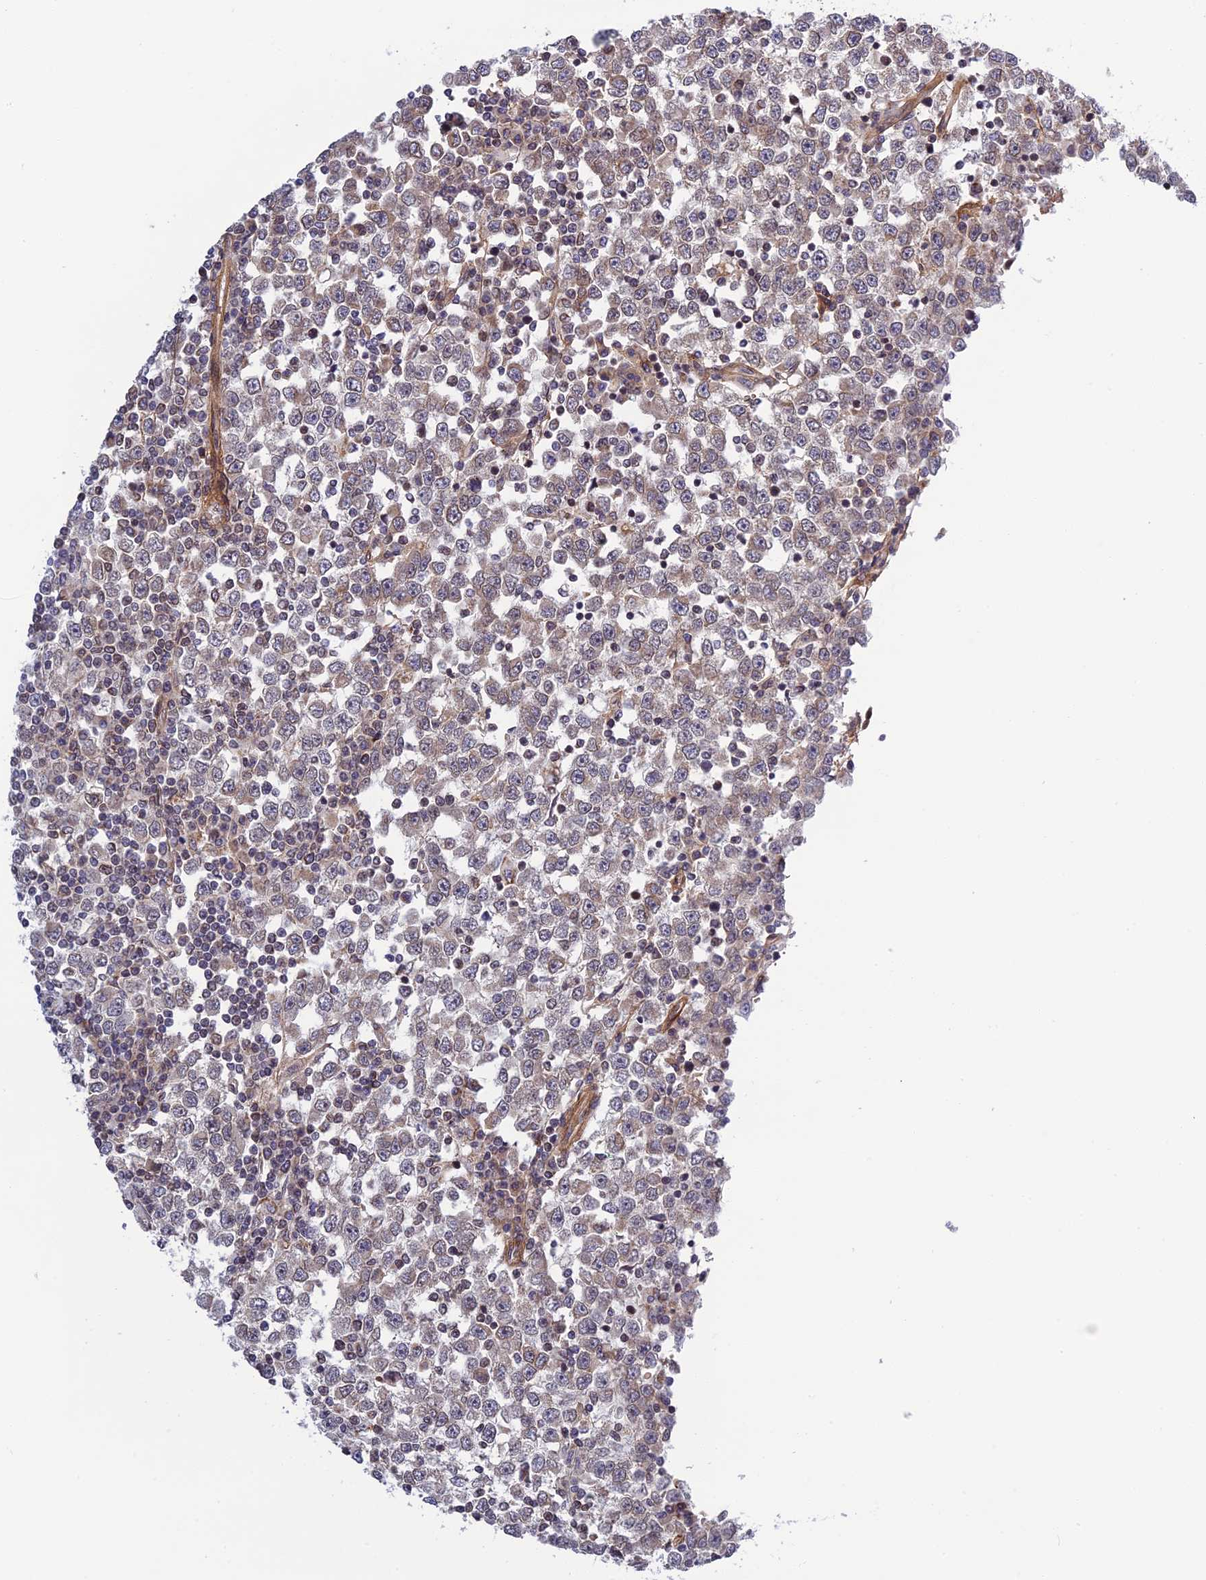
{"staining": {"intensity": "weak", "quantity": "25%-75%", "location": "cytoplasmic/membranous,nuclear"}, "tissue": "testis cancer", "cell_type": "Tumor cells", "image_type": "cancer", "snomed": [{"axis": "morphology", "description": "Seminoma, NOS"}, {"axis": "topography", "description": "Testis"}], "caption": "IHC staining of testis seminoma, which demonstrates low levels of weak cytoplasmic/membranous and nuclear positivity in approximately 25%-75% of tumor cells indicating weak cytoplasmic/membranous and nuclear protein expression. The staining was performed using DAB (3,3'-diaminobenzidine) (brown) for protein detection and nuclei were counterstained in hematoxylin (blue).", "gene": "REXO1", "patient": {"sex": "male", "age": 65}}